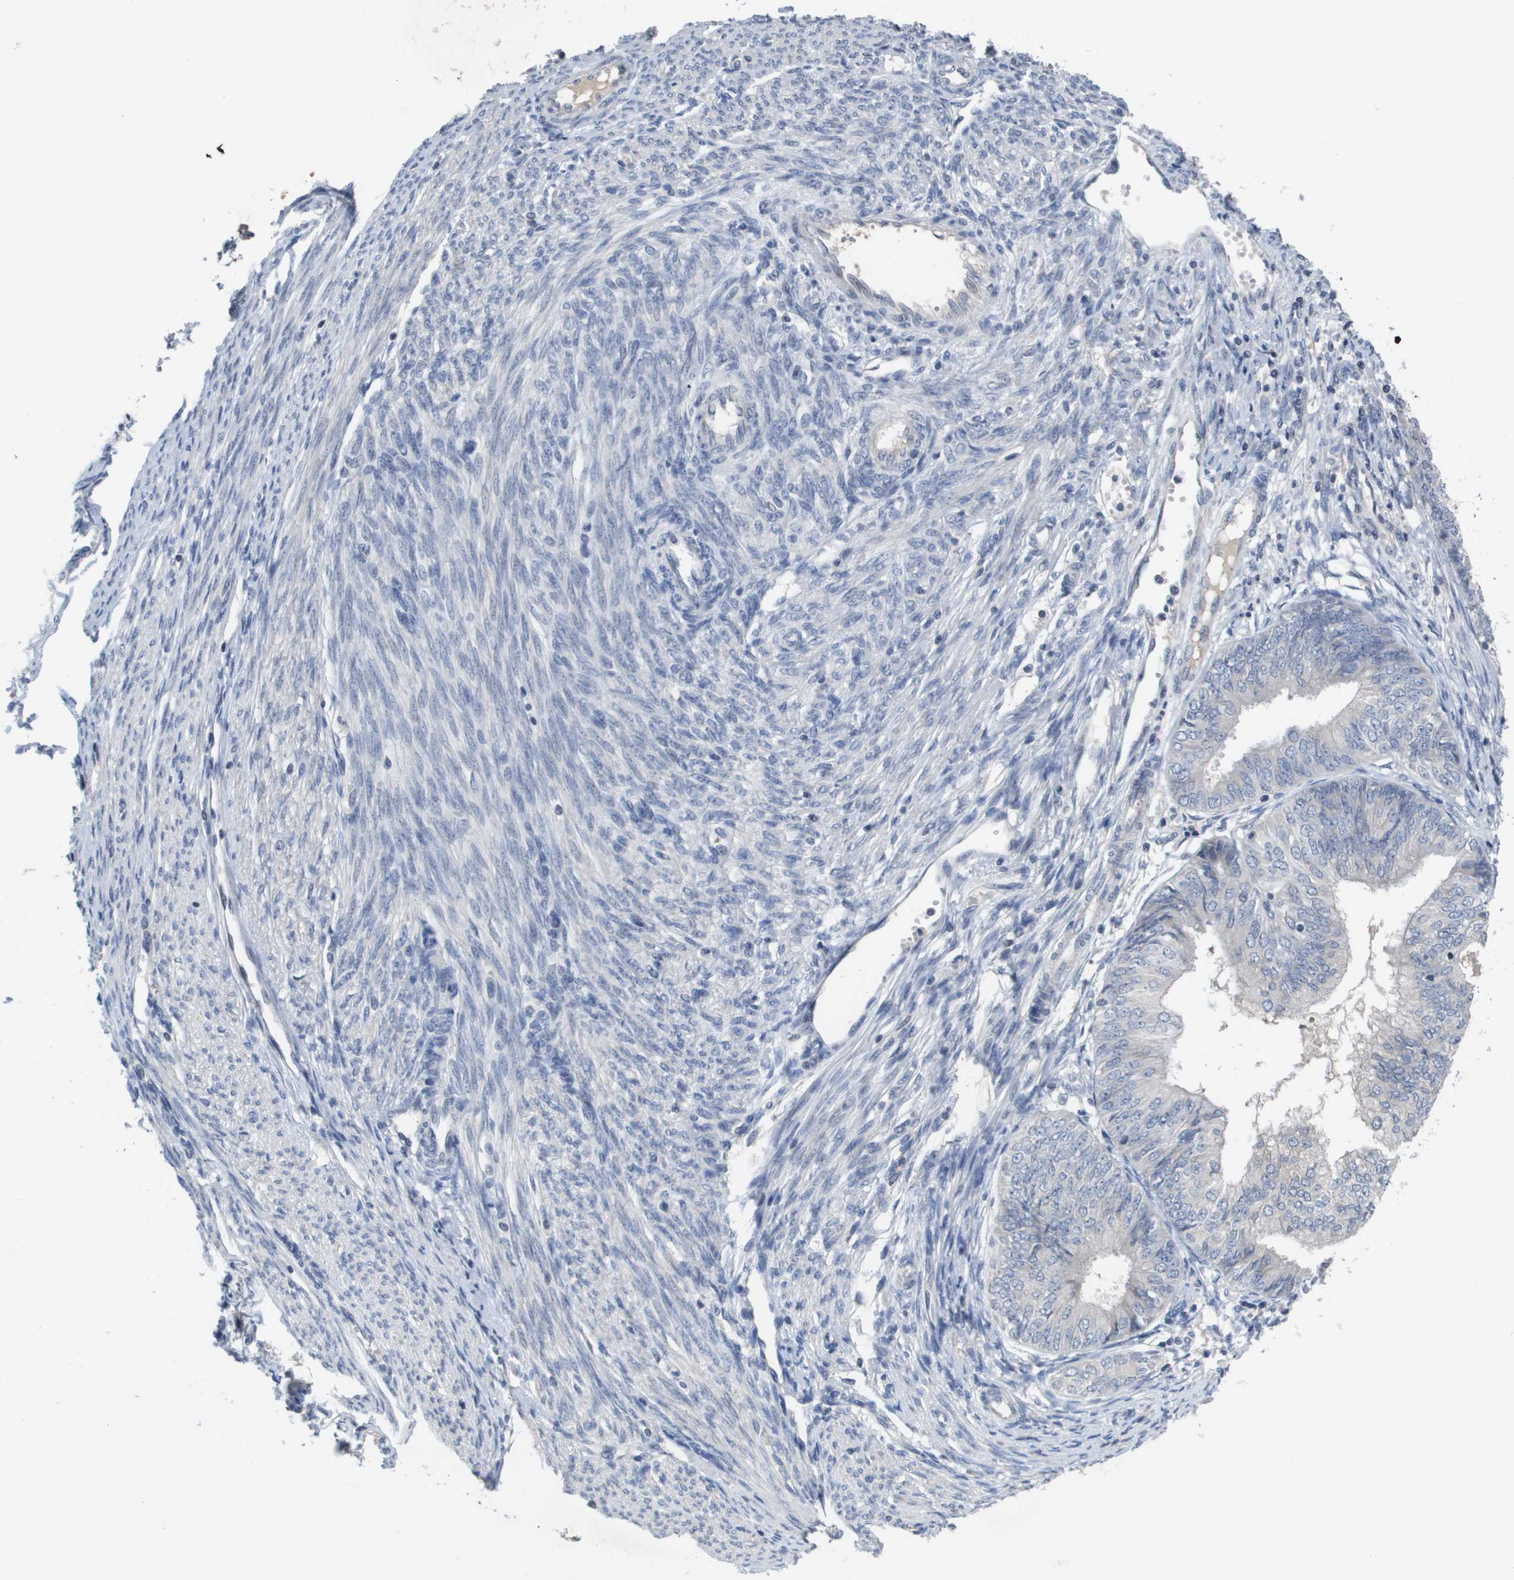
{"staining": {"intensity": "negative", "quantity": "none", "location": "none"}, "tissue": "endometrial cancer", "cell_type": "Tumor cells", "image_type": "cancer", "snomed": [{"axis": "morphology", "description": "Adenocarcinoma, NOS"}, {"axis": "topography", "description": "Endometrium"}], "caption": "This is a image of IHC staining of endometrial adenocarcinoma, which shows no expression in tumor cells.", "gene": "CAPN11", "patient": {"sex": "female", "age": 58}}